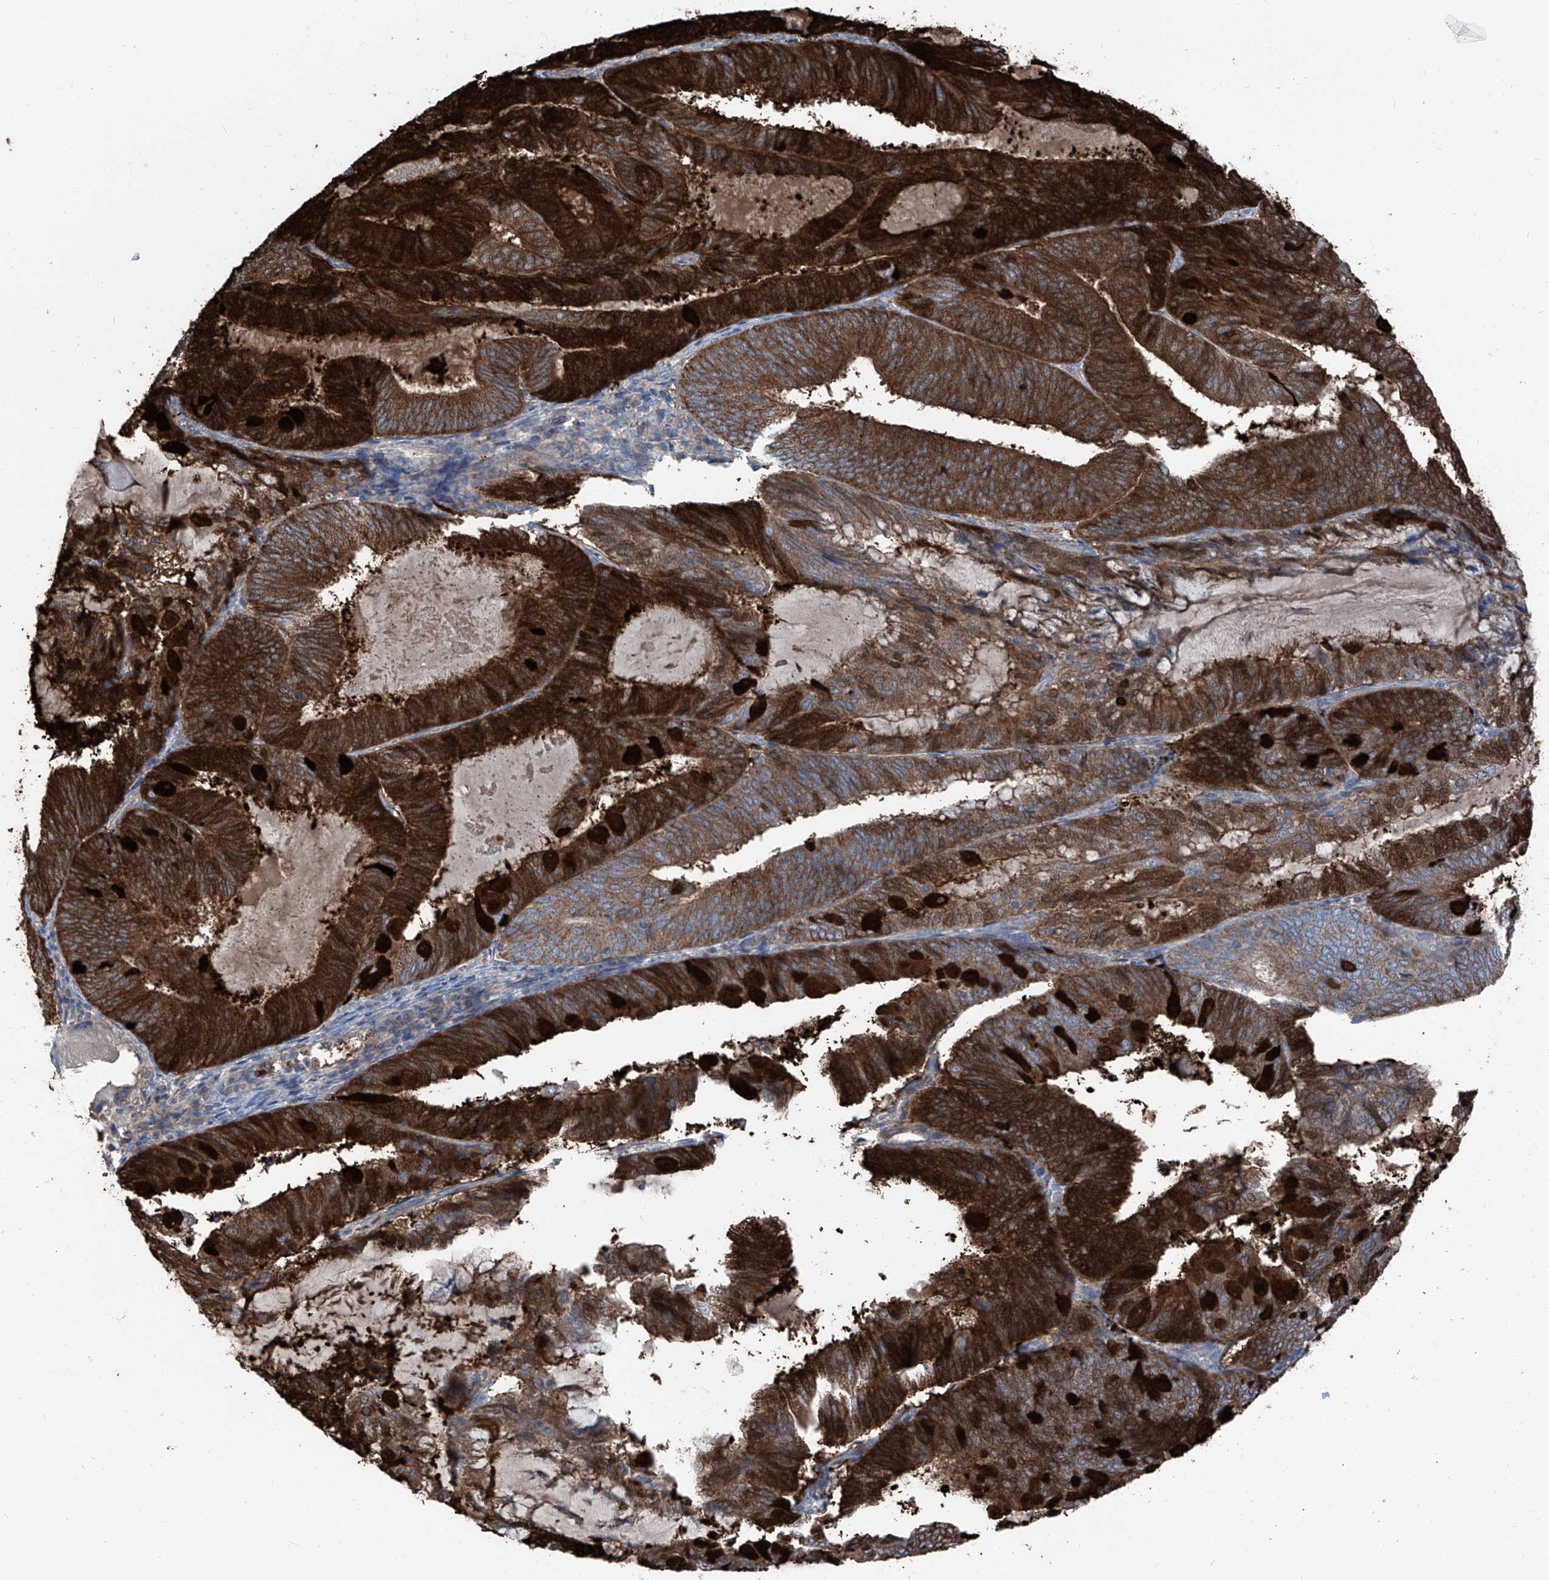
{"staining": {"intensity": "strong", "quantity": ">75%", "location": "cytoplasmic/membranous"}, "tissue": "endometrial cancer", "cell_type": "Tumor cells", "image_type": "cancer", "snomed": [{"axis": "morphology", "description": "Adenocarcinoma, NOS"}, {"axis": "topography", "description": "Endometrium"}], "caption": "IHC (DAB) staining of endometrial cancer (adenocarcinoma) reveals strong cytoplasmic/membranous protein staining in approximately >75% of tumor cells. (DAB IHC, brown staining for protein, blue staining for nuclei).", "gene": "GPAT3", "patient": {"sex": "female", "age": 81}}